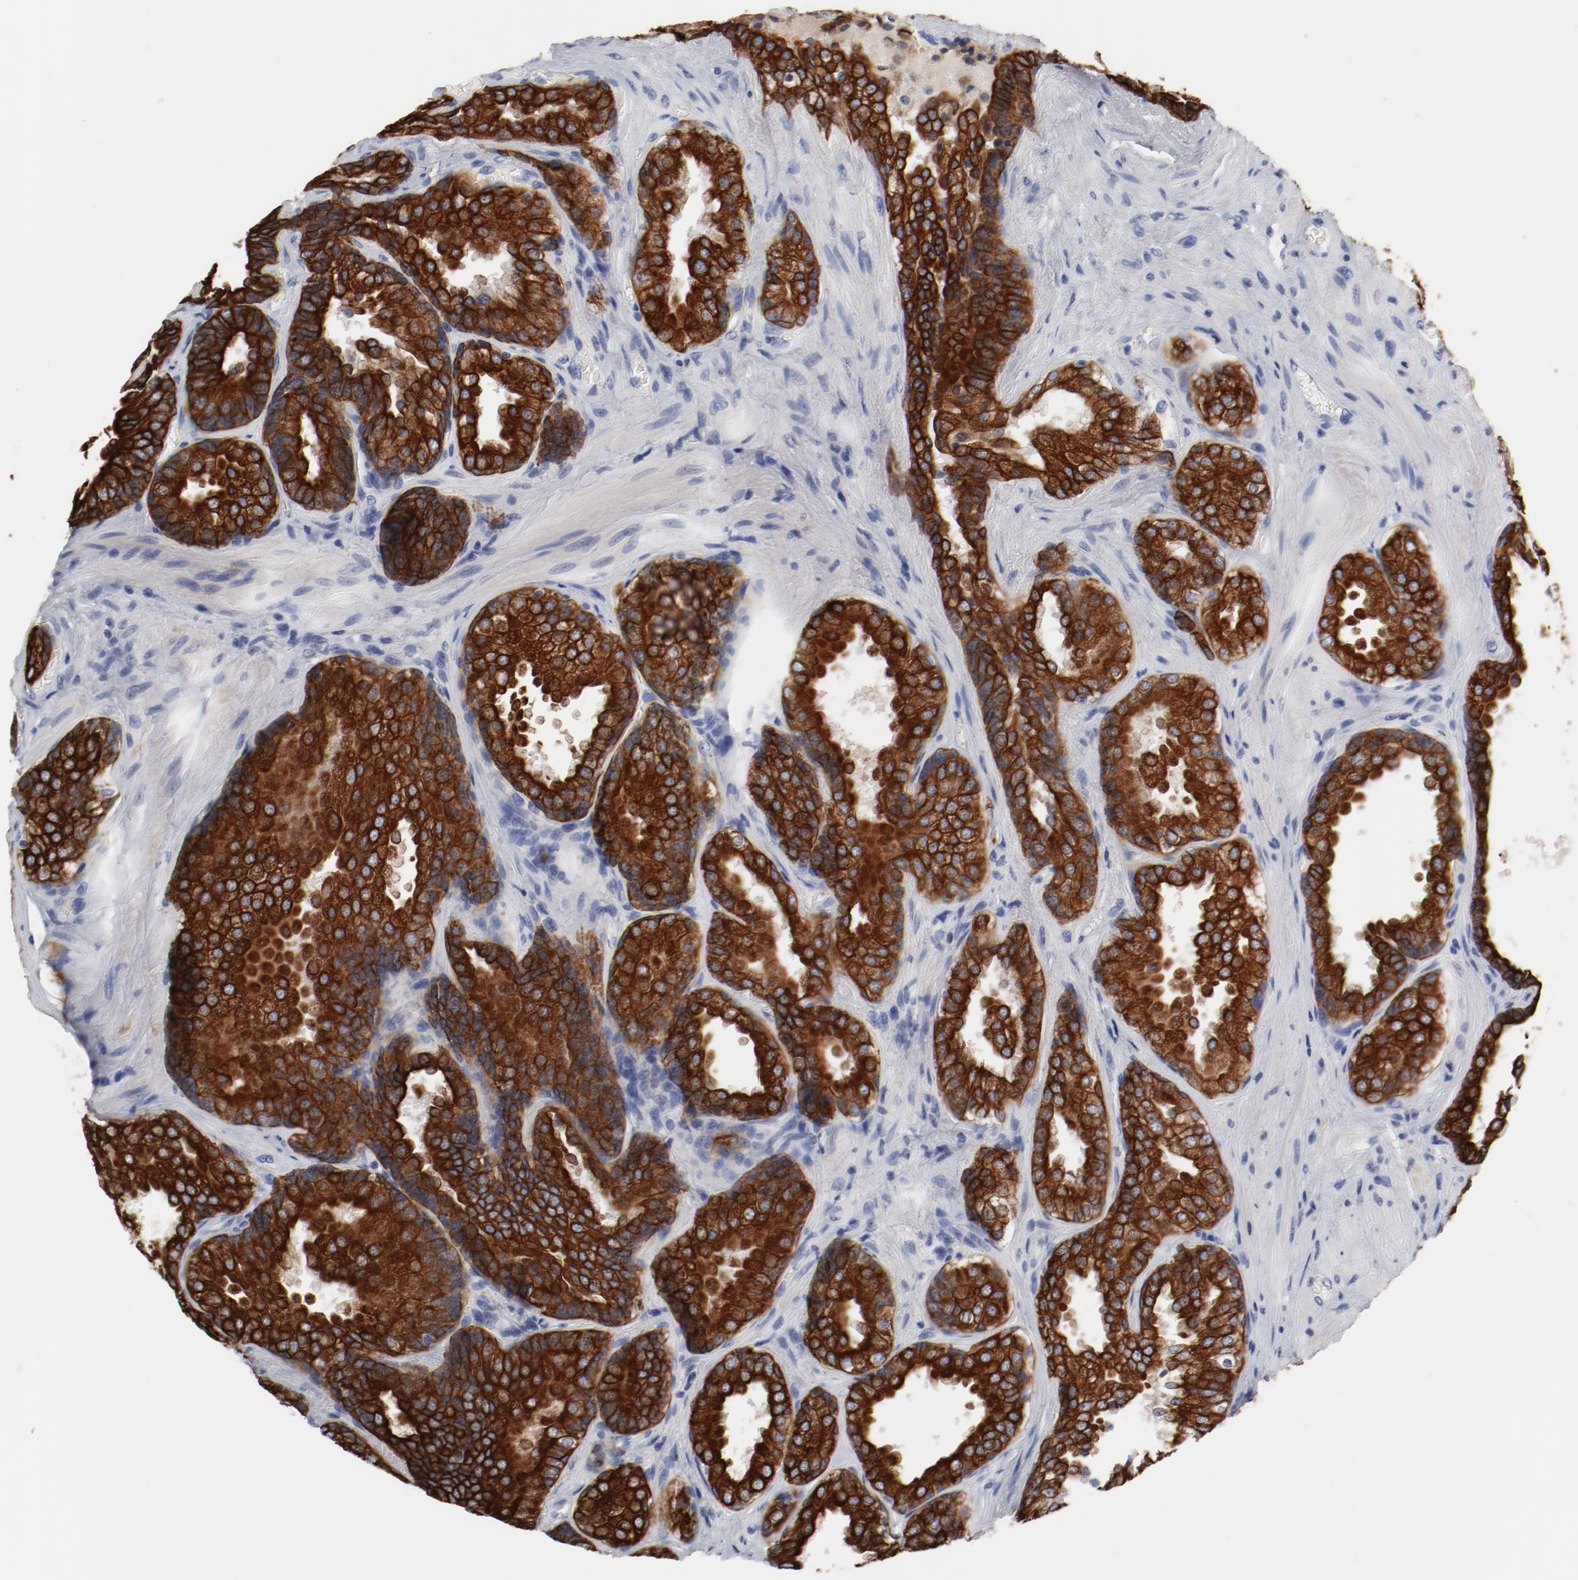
{"staining": {"intensity": "strong", "quantity": ">75%", "location": "cytoplasmic/membranous"}, "tissue": "prostate cancer", "cell_type": "Tumor cells", "image_type": "cancer", "snomed": [{"axis": "morphology", "description": "Adenocarcinoma, High grade"}, {"axis": "topography", "description": "Prostate"}], "caption": "Immunohistochemical staining of human prostate adenocarcinoma (high-grade) demonstrates high levels of strong cytoplasmic/membranous protein positivity in about >75% of tumor cells.", "gene": "TSPAN6", "patient": {"sex": "male", "age": 70}}